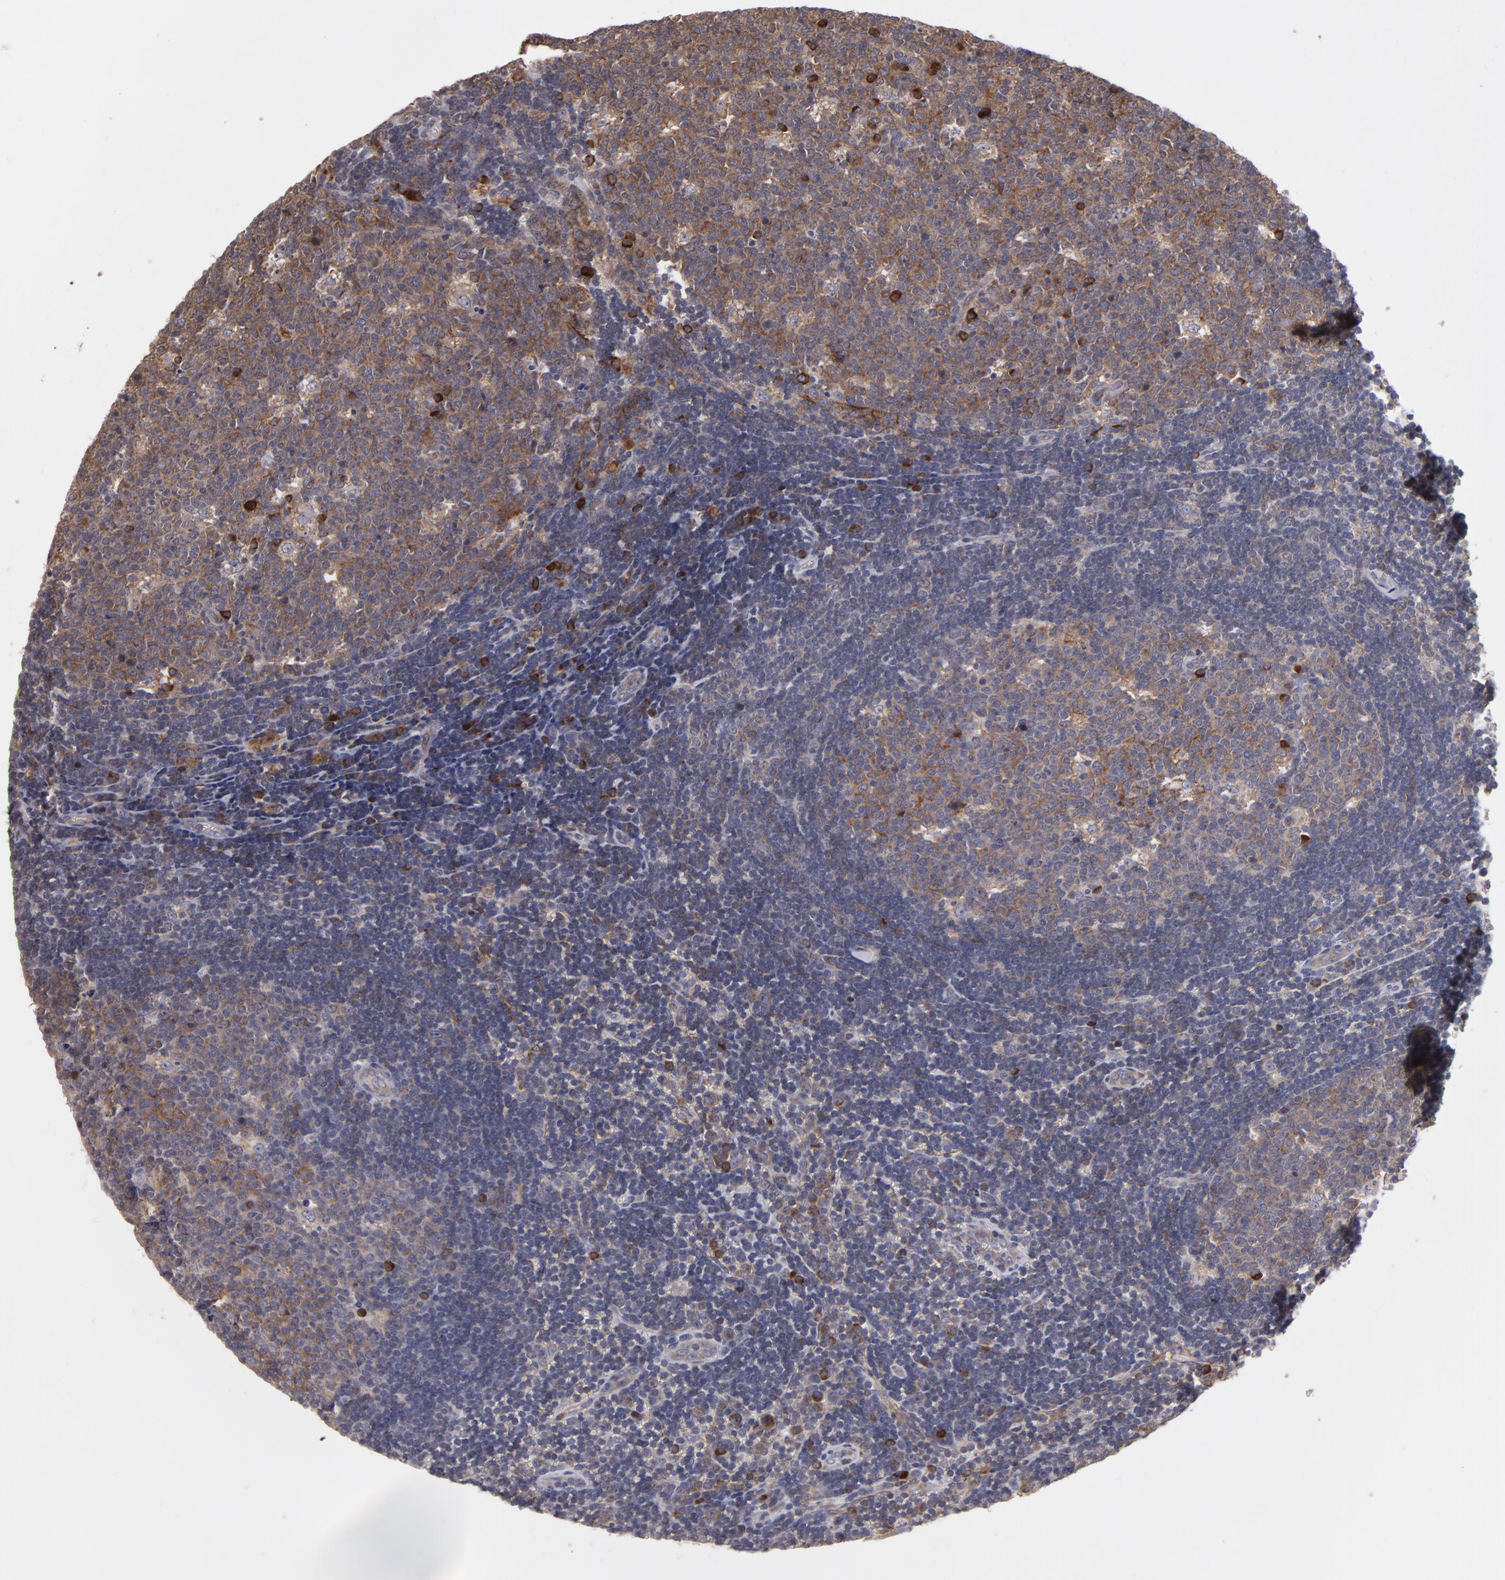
{"staining": {"intensity": "moderate", "quantity": ">75%", "location": "cytoplasmic/membranous"}, "tissue": "lymph node", "cell_type": "Germinal center cells", "image_type": "normal", "snomed": [{"axis": "morphology", "description": "Normal tissue, NOS"}, {"axis": "topography", "description": "Lymph node"}, {"axis": "topography", "description": "Salivary gland"}], "caption": "Germinal center cells display moderate cytoplasmic/membranous expression in about >75% of cells in unremarkable lymph node. The staining was performed using DAB to visualize the protein expression in brown, while the nuclei were stained in blue with hematoxylin (Magnification: 20x).", "gene": "SND1", "patient": {"sex": "male", "age": 8}}